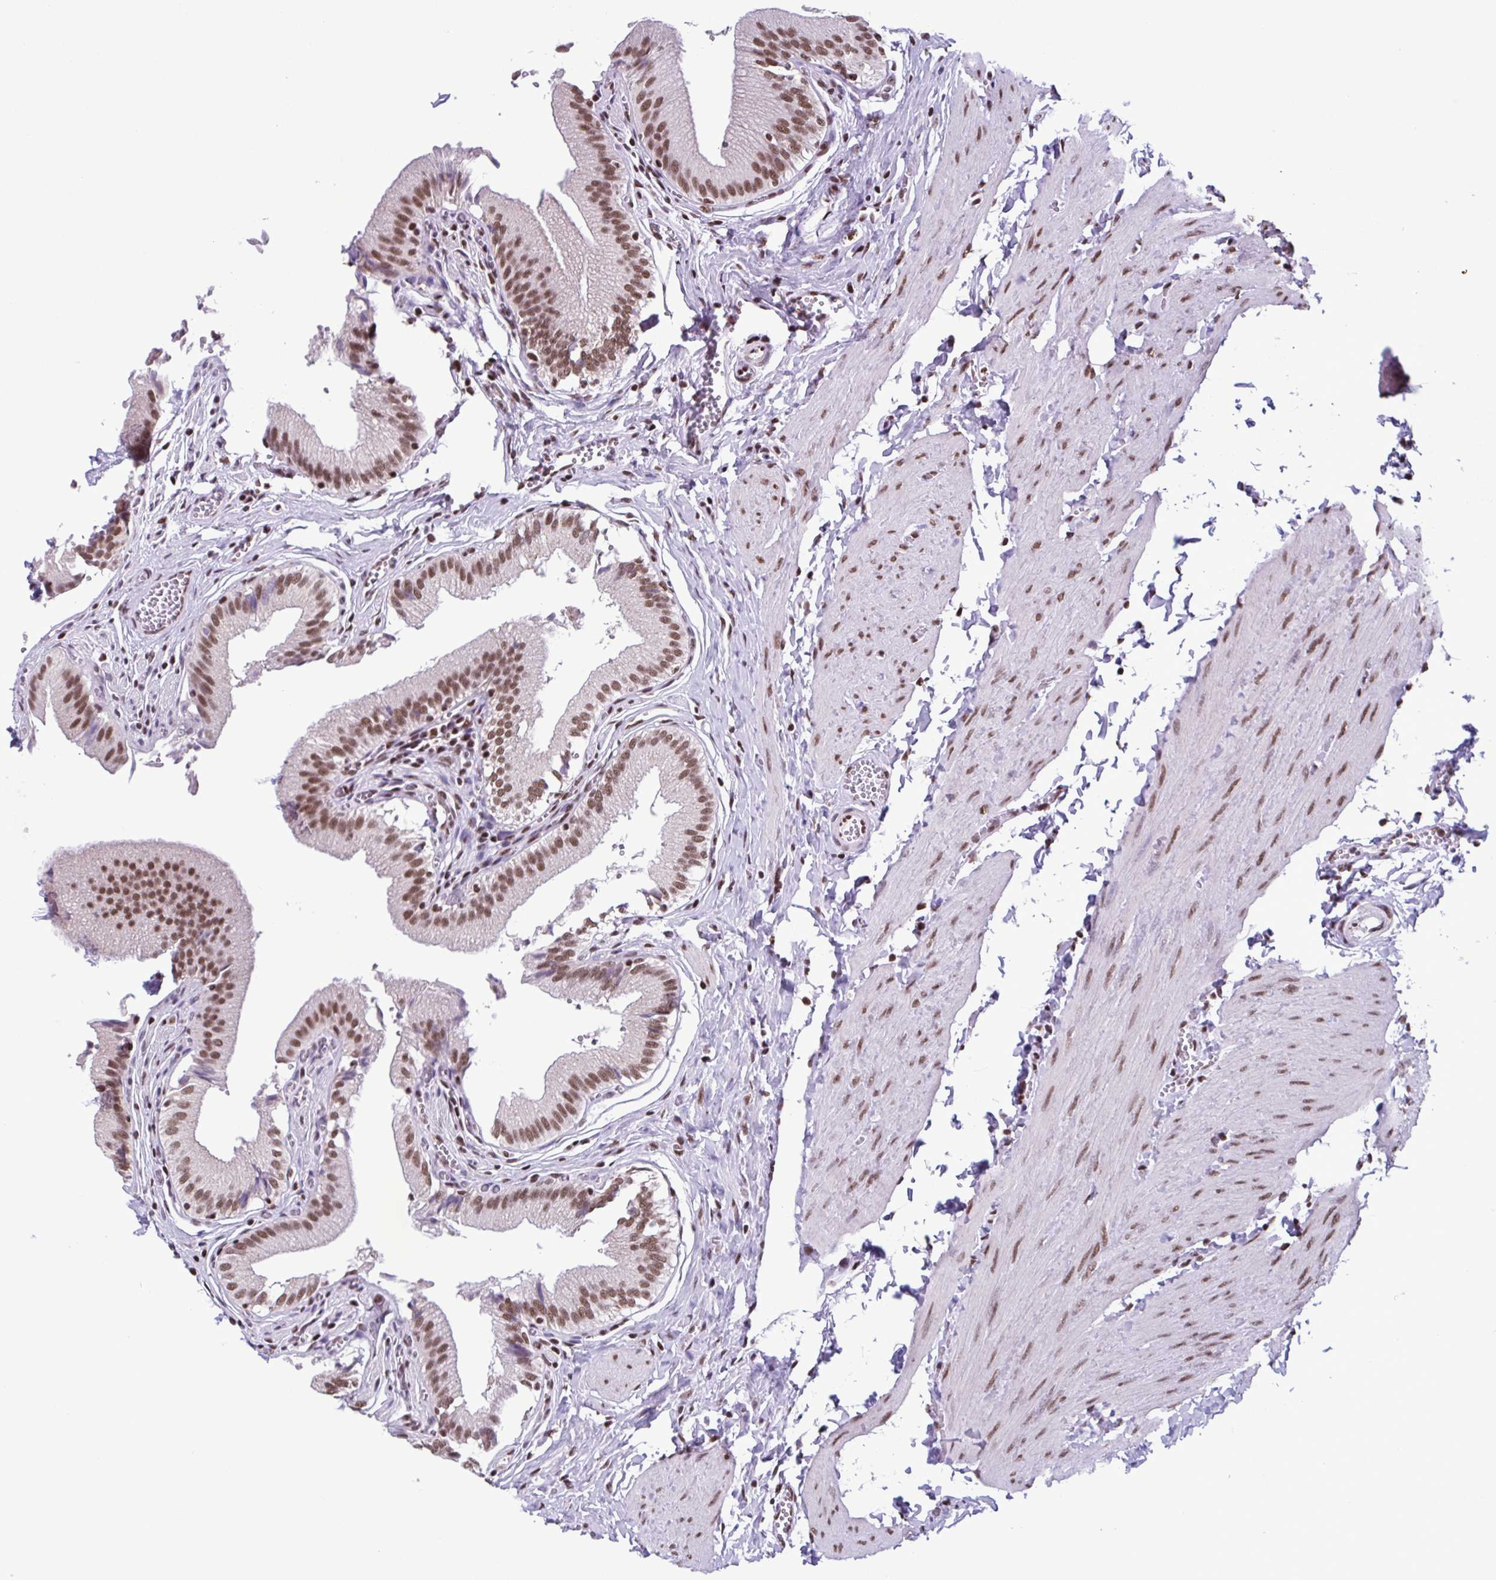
{"staining": {"intensity": "moderate", "quantity": ">75%", "location": "nuclear"}, "tissue": "gallbladder", "cell_type": "Glandular cells", "image_type": "normal", "snomed": [{"axis": "morphology", "description": "Normal tissue, NOS"}, {"axis": "topography", "description": "Gallbladder"}, {"axis": "topography", "description": "Peripheral nerve tissue"}], "caption": "Immunohistochemistry (IHC) of normal human gallbladder reveals medium levels of moderate nuclear positivity in about >75% of glandular cells.", "gene": "TIMM21", "patient": {"sex": "male", "age": 17}}